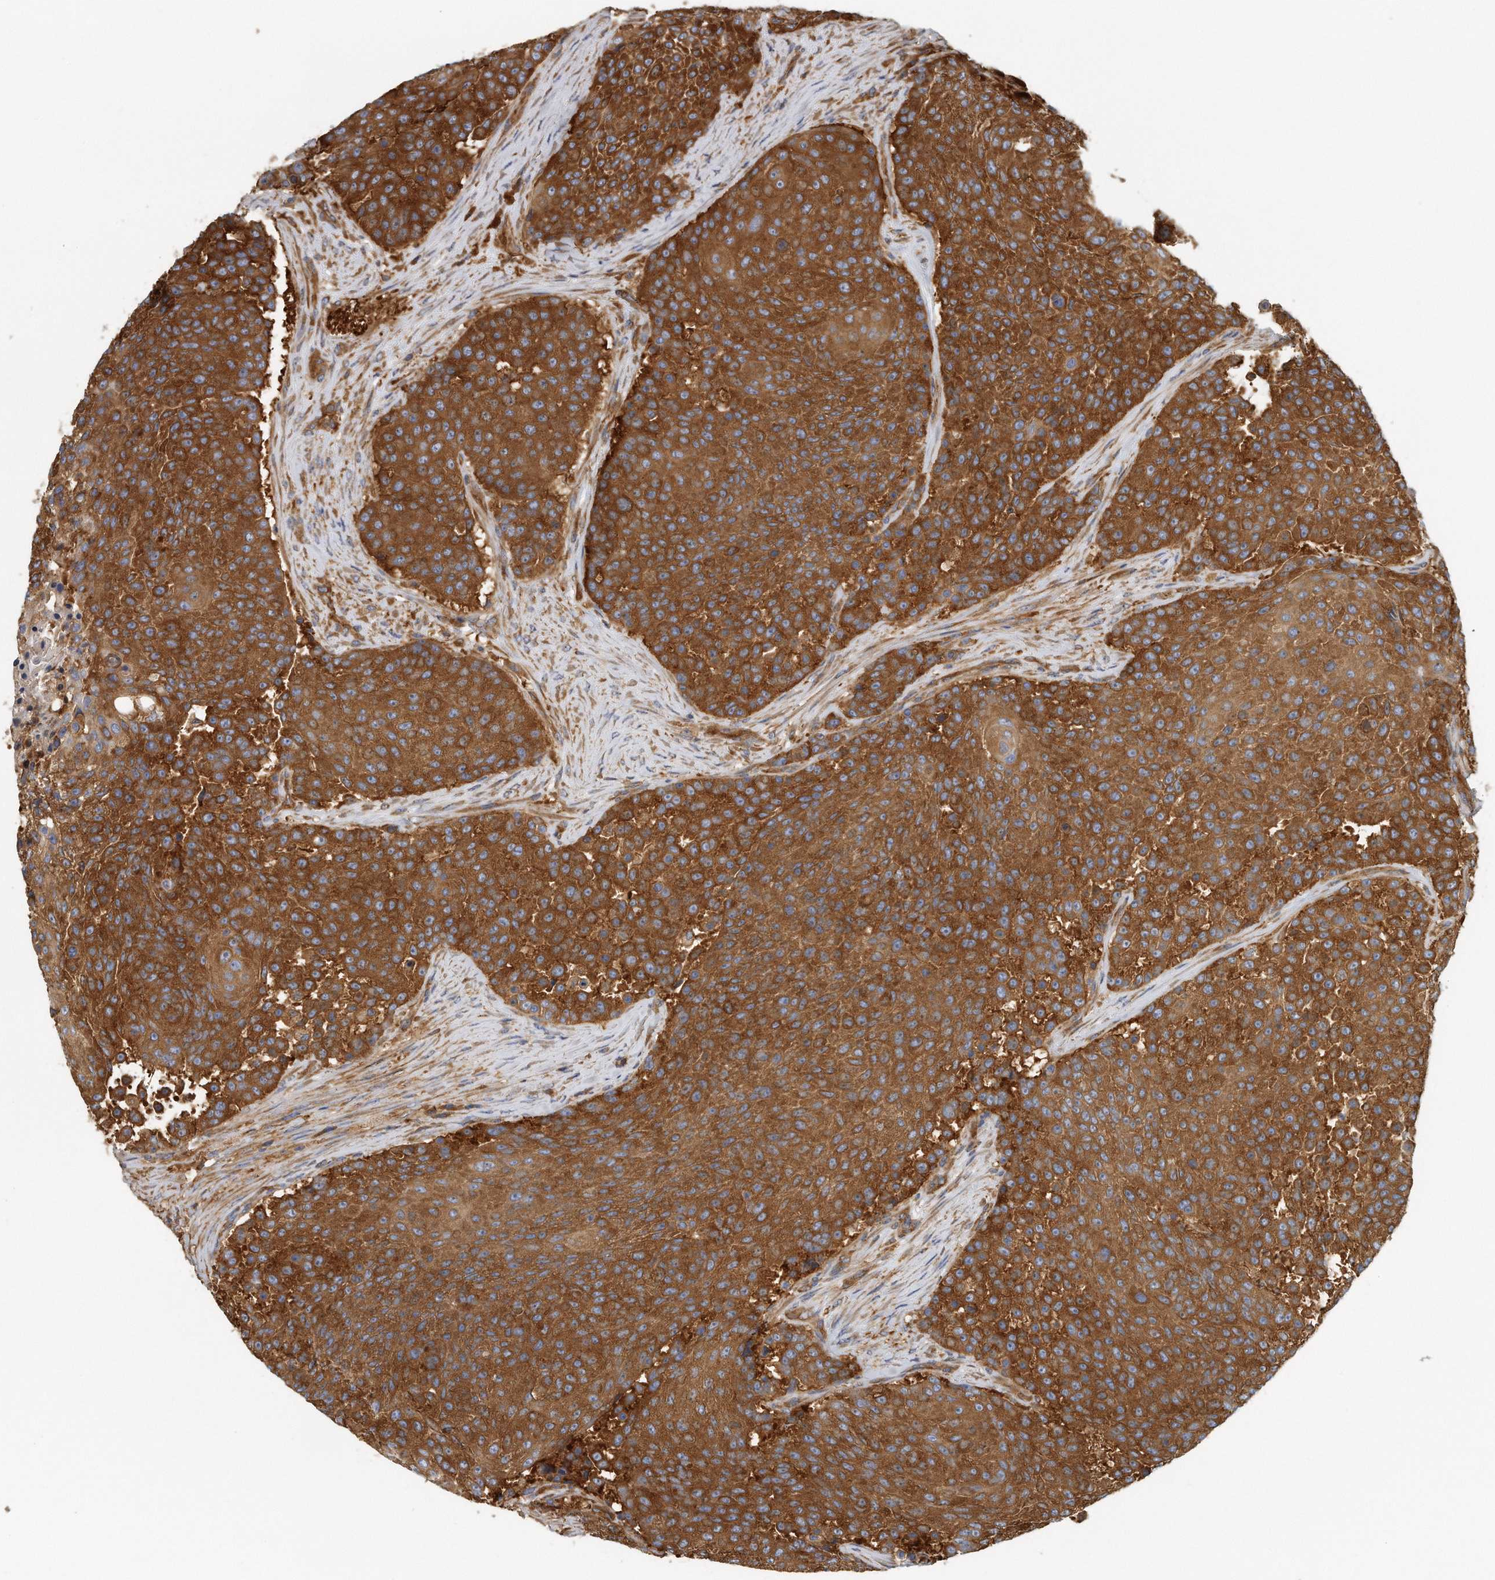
{"staining": {"intensity": "strong", "quantity": ">75%", "location": "cytoplasmic/membranous"}, "tissue": "urothelial cancer", "cell_type": "Tumor cells", "image_type": "cancer", "snomed": [{"axis": "morphology", "description": "Urothelial carcinoma, High grade"}, {"axis": "topography", "description": "Urinary bladder"}], "caption": "DAB (3,3'-diaminobenzidine) immunohistochemical staining of human urothelial cancer displays strong cytoplasmic/membranous protein staining in about >75% of tumor cells.", "gene": "EIF3I", "patient": {"sex": "female", "age": 63}}